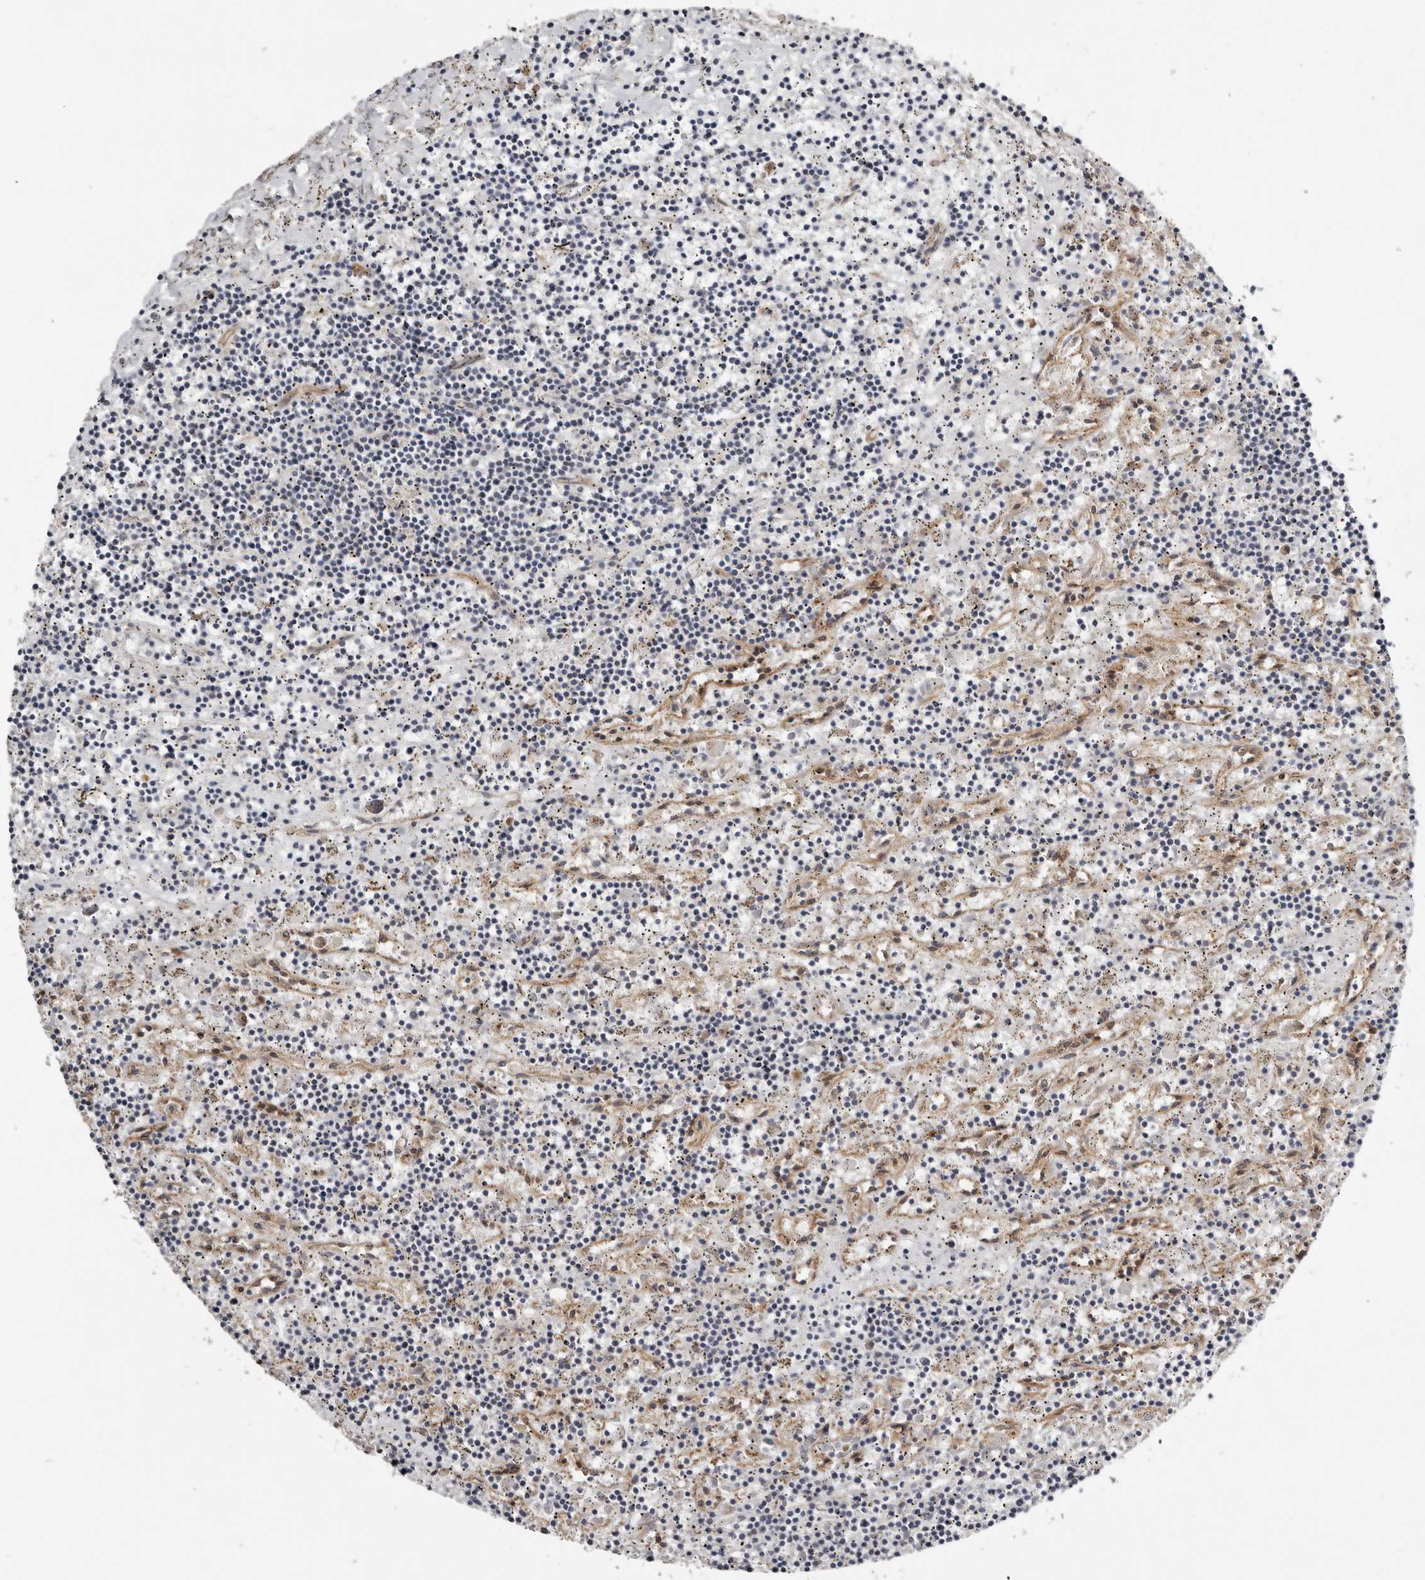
{"staining": {"intensity": "negative", "quantity": "none", "location": "none"}, "tissue": "lymphoma", "cell_type": "Tumor cells", "image_type": "cancer", "snomed": [{"axis": "morphology", "description": "Malignant lymphoma, non-Hodgkin's type, Low grade"}, {"axis": "topography", "description": "Spleen"}], "caption": "Low-grade malignant lymphoma, non-Hodgkin's type stained for a protein using immunohistochemistry (IHC) reveals no positivity tumor cells.", "gene": "RANBP17", "patient": {"sex": "male", "age": 76}}